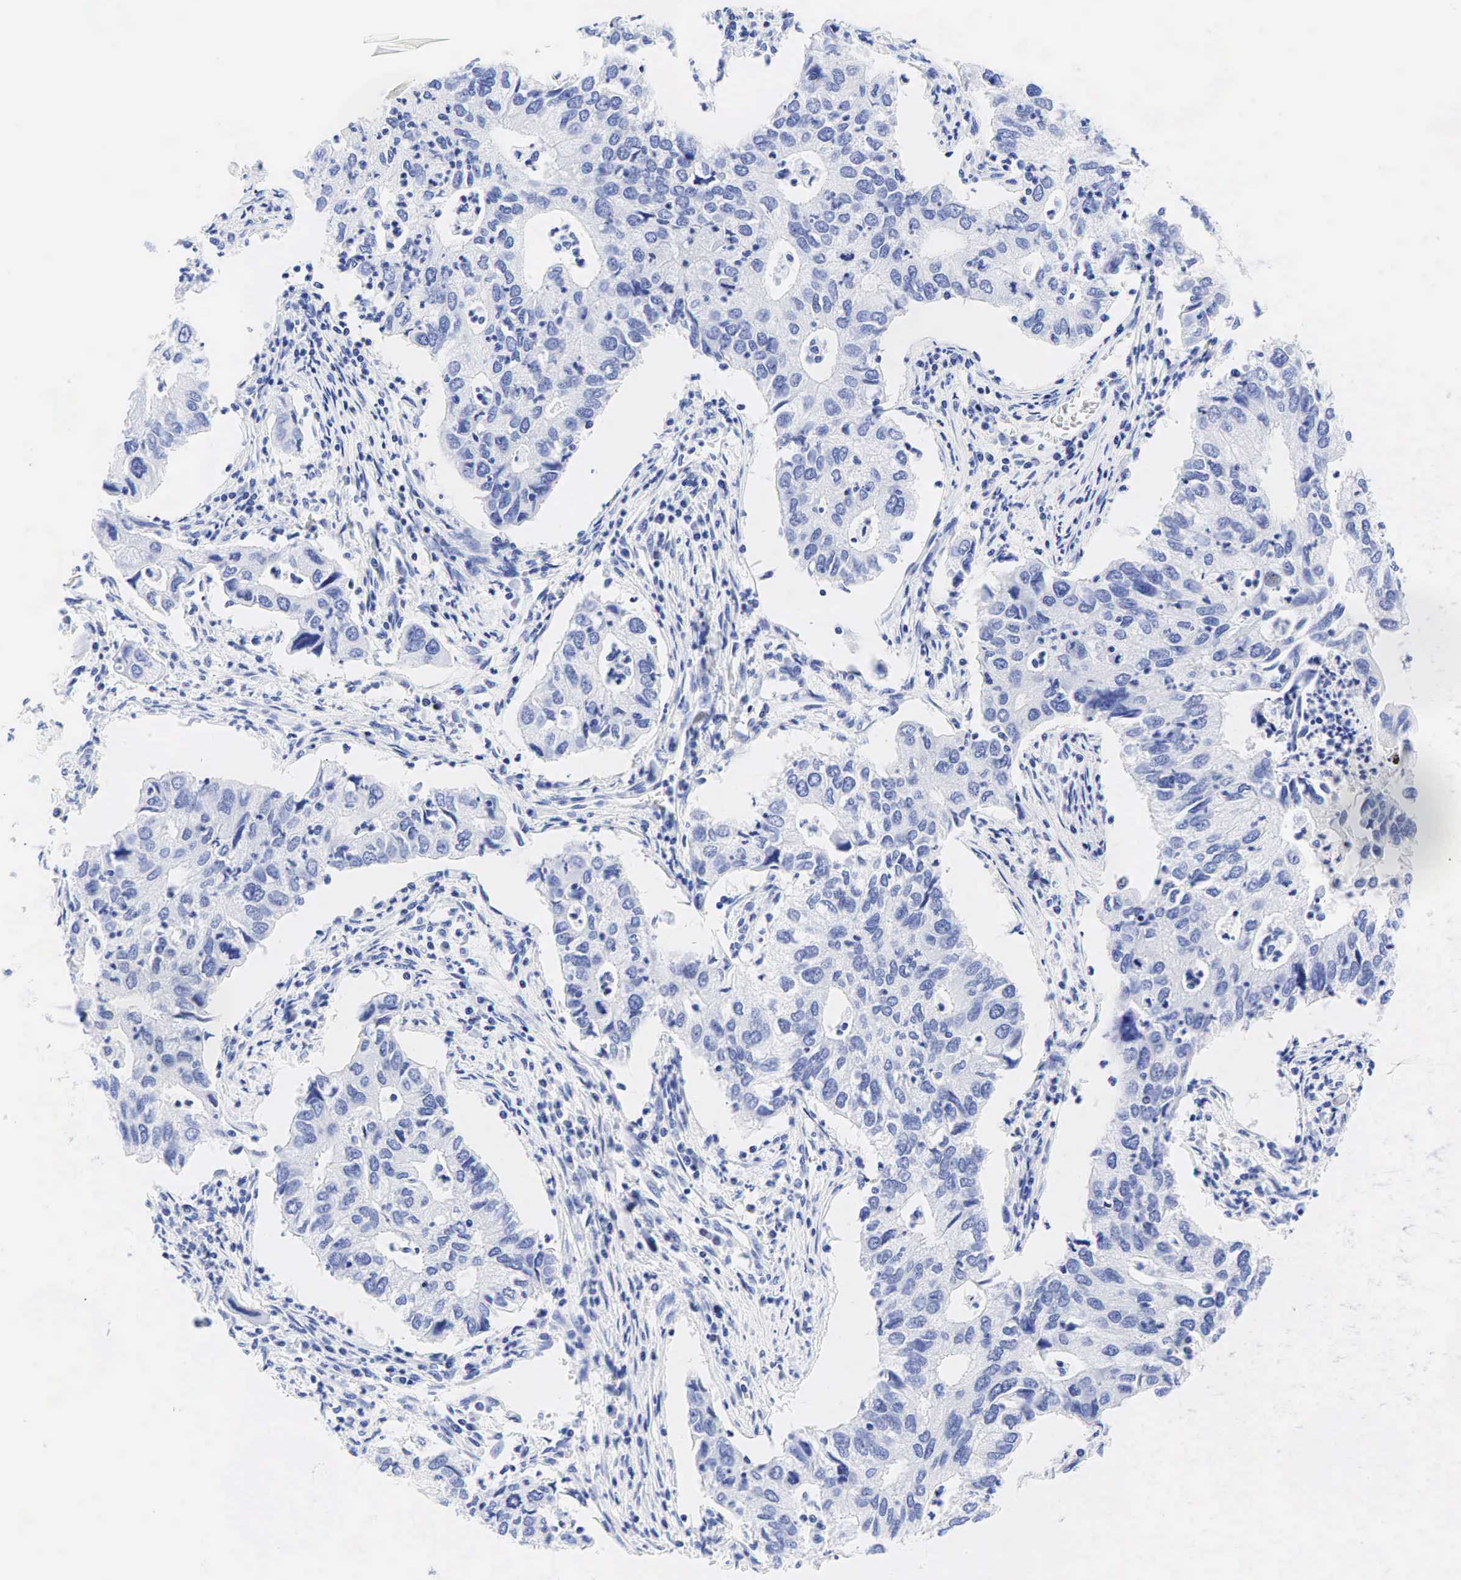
{"staining": {"intensity": "negative", "quantity": "none", "location": "none"}, "tissue": "lung cancer", "cell_type": "Tumor cells", "image_type": "cancer", "snomed": [{"axis": "morphology", "description": "Adenocarcinoma, NOS"}, {"axis": "topography", "description": "Lung"}], "caption": "DAB immunohistochemical staining of adenocarcinoma (lung) demonstrates no significant positivity in tumor cells.", "gene": "ESR1", "patient": {"sex": "male", "age": 48}}